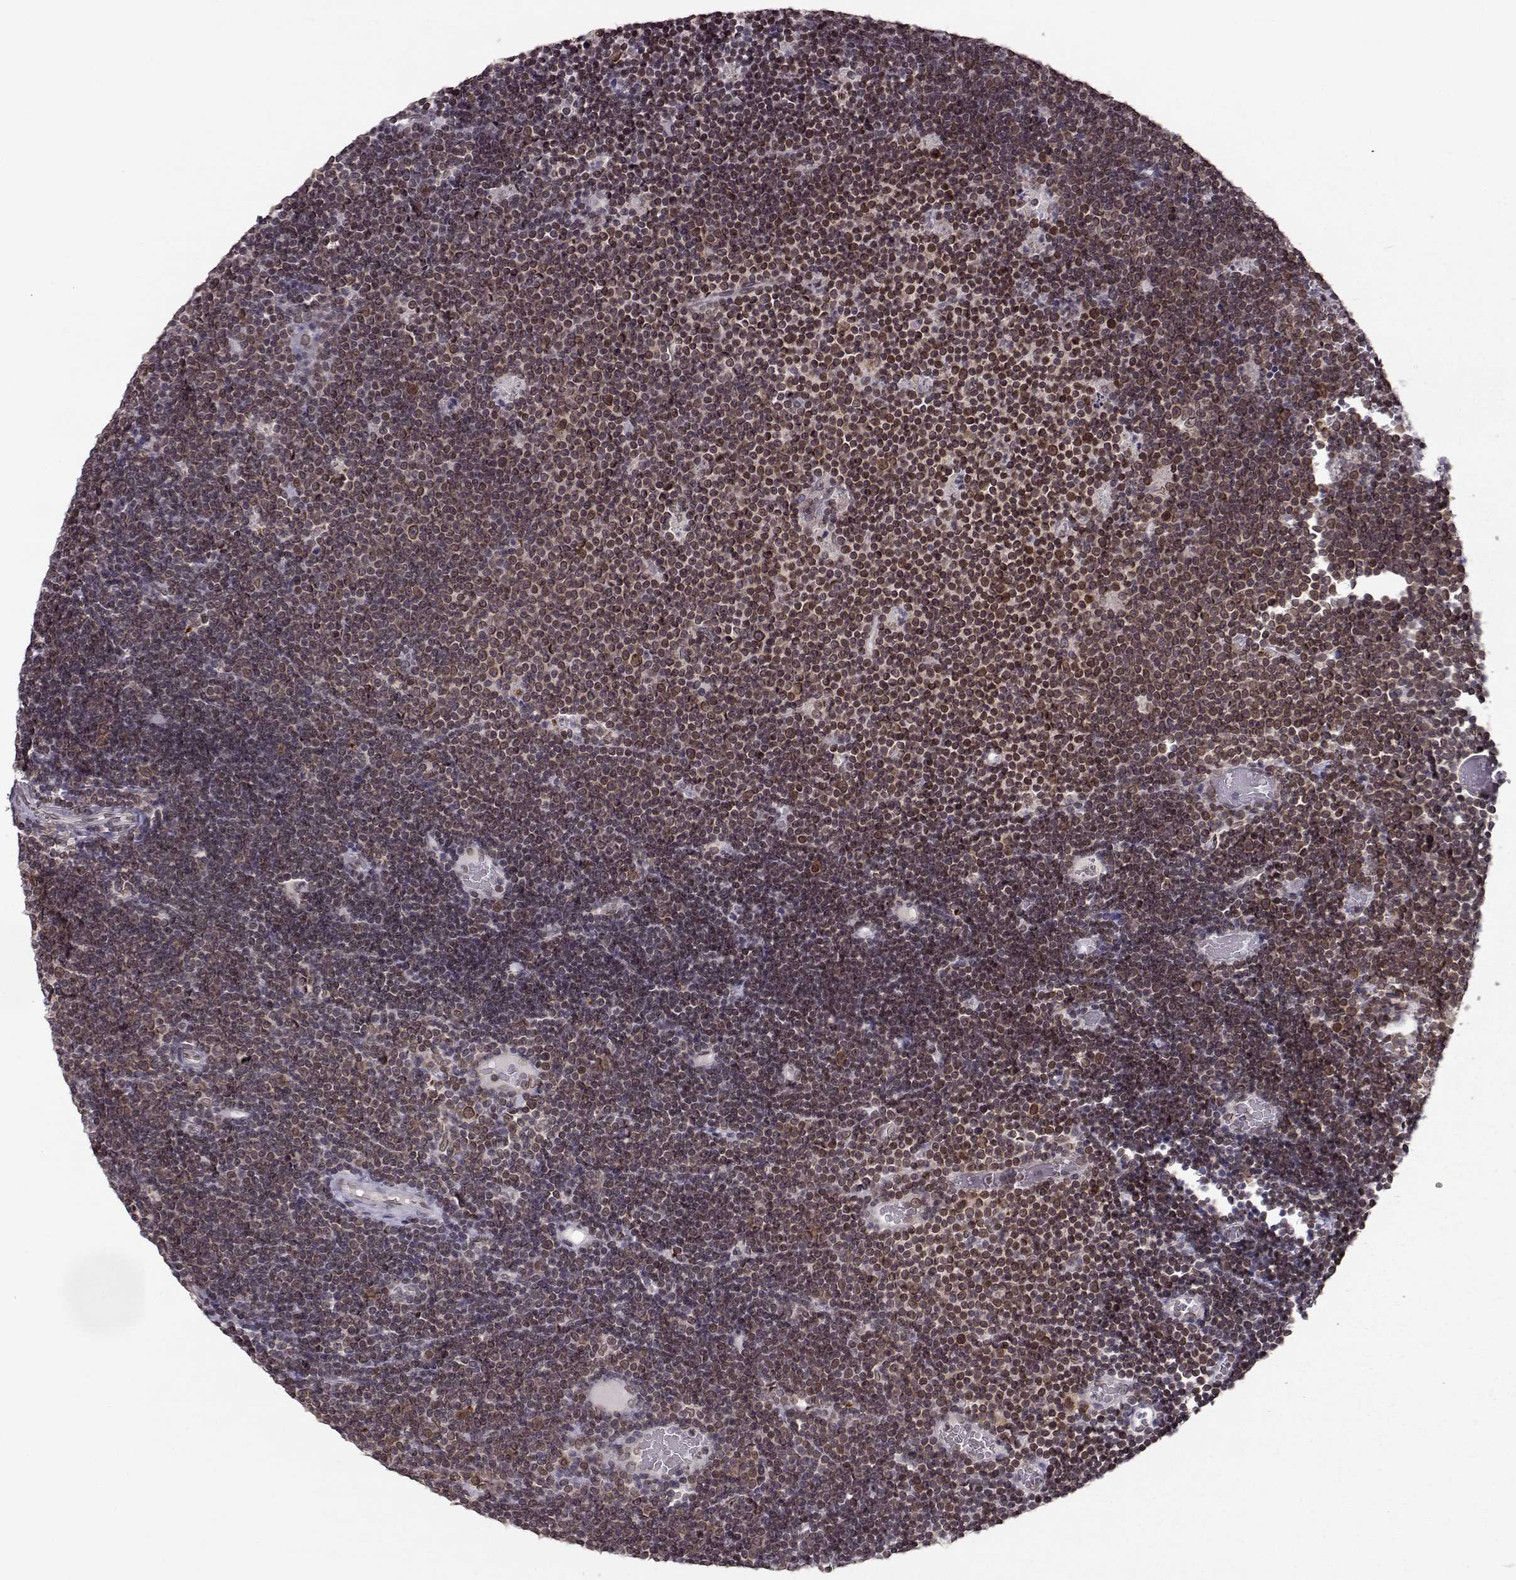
{"staining": {"intensity": "weak", "quantity": "<25%", "location": "cytoplasmic/membranous,nuclear"}, "tissue": "lymphoma", "cell_type": "Tumor cells", "image_type": "cancer", "snomed": [{"axis": "morphology", "description": "Malignant lymphoma, non-Hodgkin's type, Low grade"}, {"axis": "topography", "description": "Brain"}], "caption": "Tumor cells are negative for protein expression in human low-grade malignant lymphoma, non-Hodgkin's type.", "gene": "NUP37", "patient": {"sex": "female", "age": 66}}